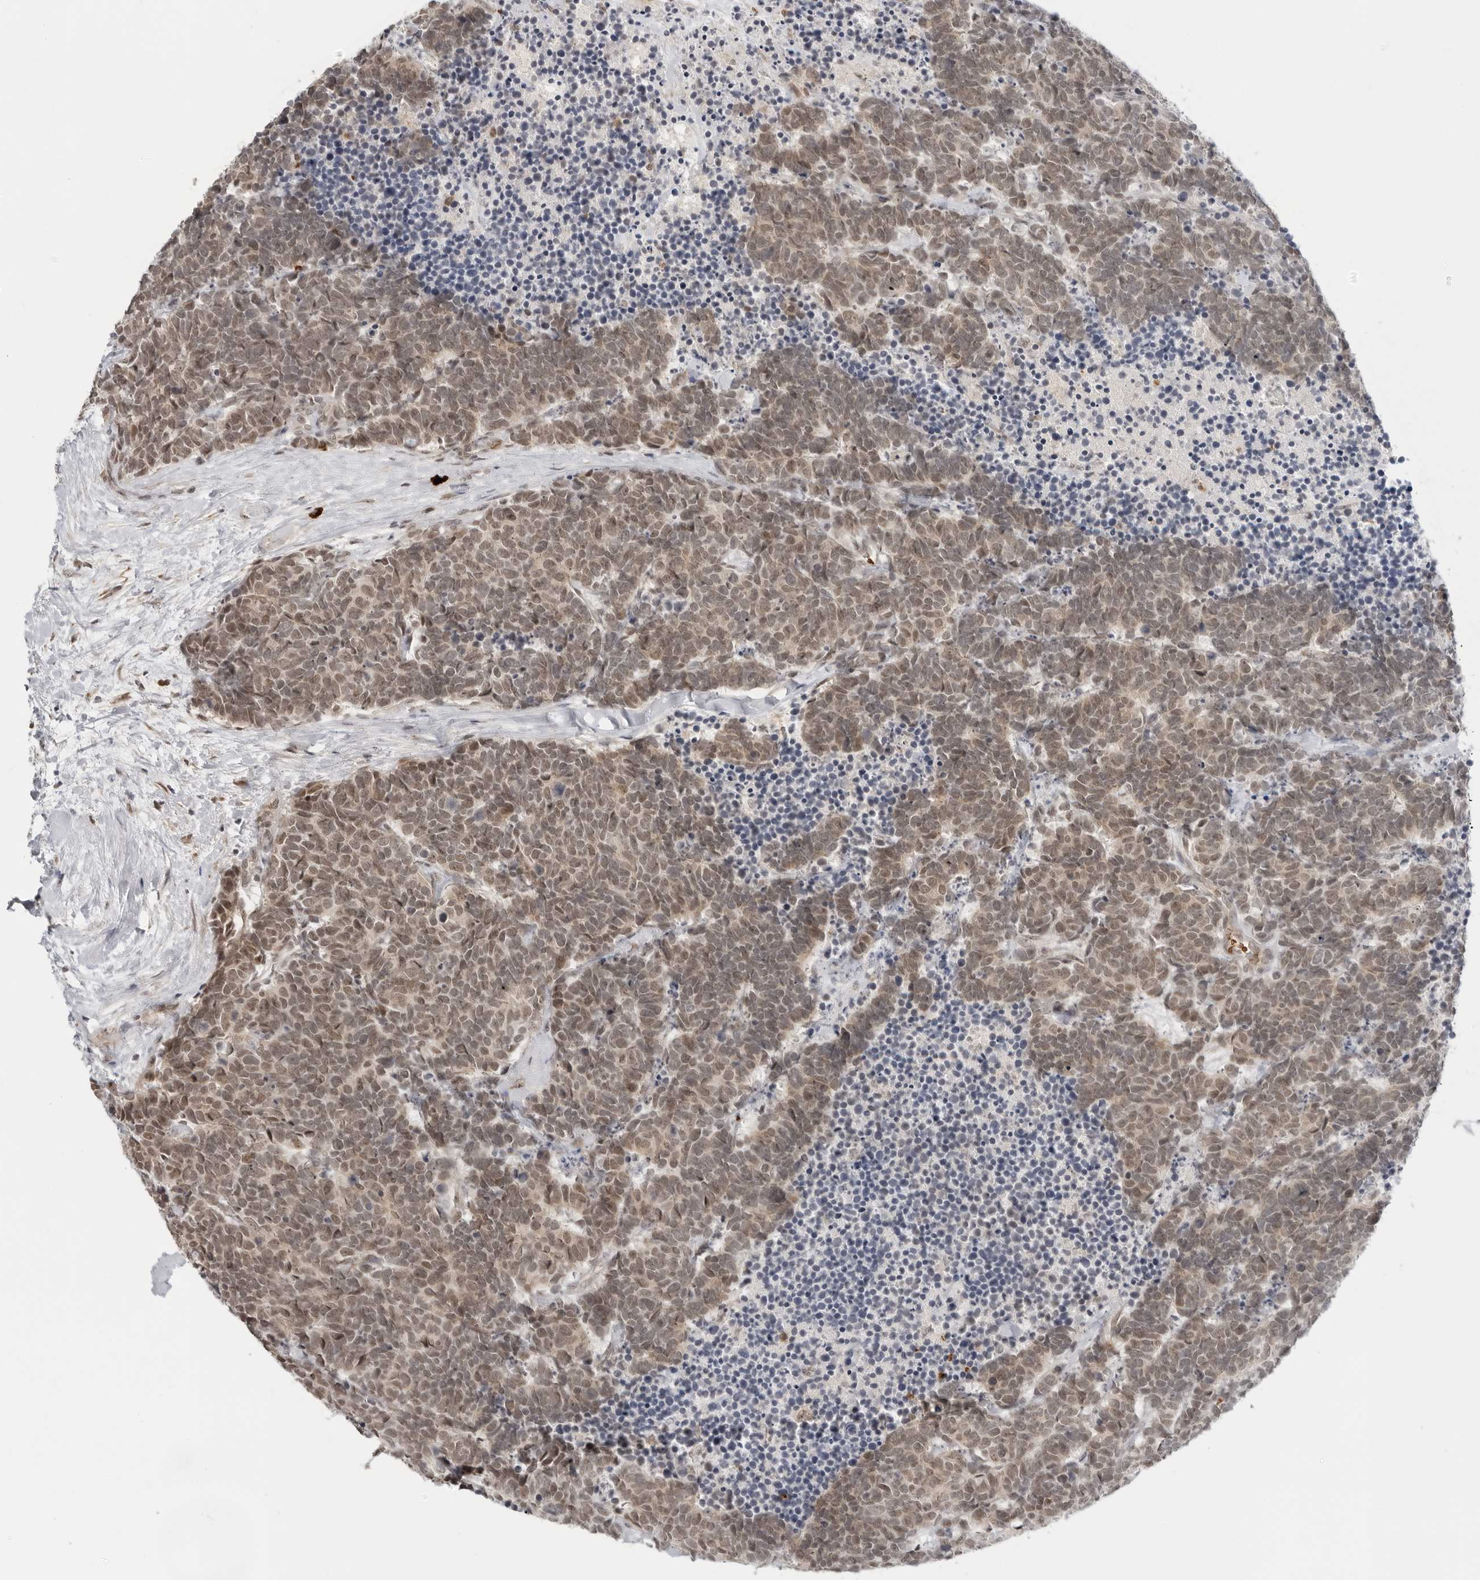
{"staining": {"intensity": "moderate", "quantity": ">75%", "location": "cytoplasmic/membranous,nuclear"}, "tissue": "carcinoid", "cell_type": "Tumor cells", "image_type": "cancer", "snomed": [{"axis": "morphology", "description": "Carcinoma, NOS"}, {"axis": "morphology", "description": "Carcinoid, malignant, NOS"}, {"axis": "topography", "description": "Urinary bladder"}], "caption": "About >75% of tumor cells in carcinoid demonstrate moderate cytoplasmic/membranous and nuclear protein staining as visualized by brown immunohistochemical staining.", "gene": "SUGCT", "patient": {"sex": "male", "age": 57}}